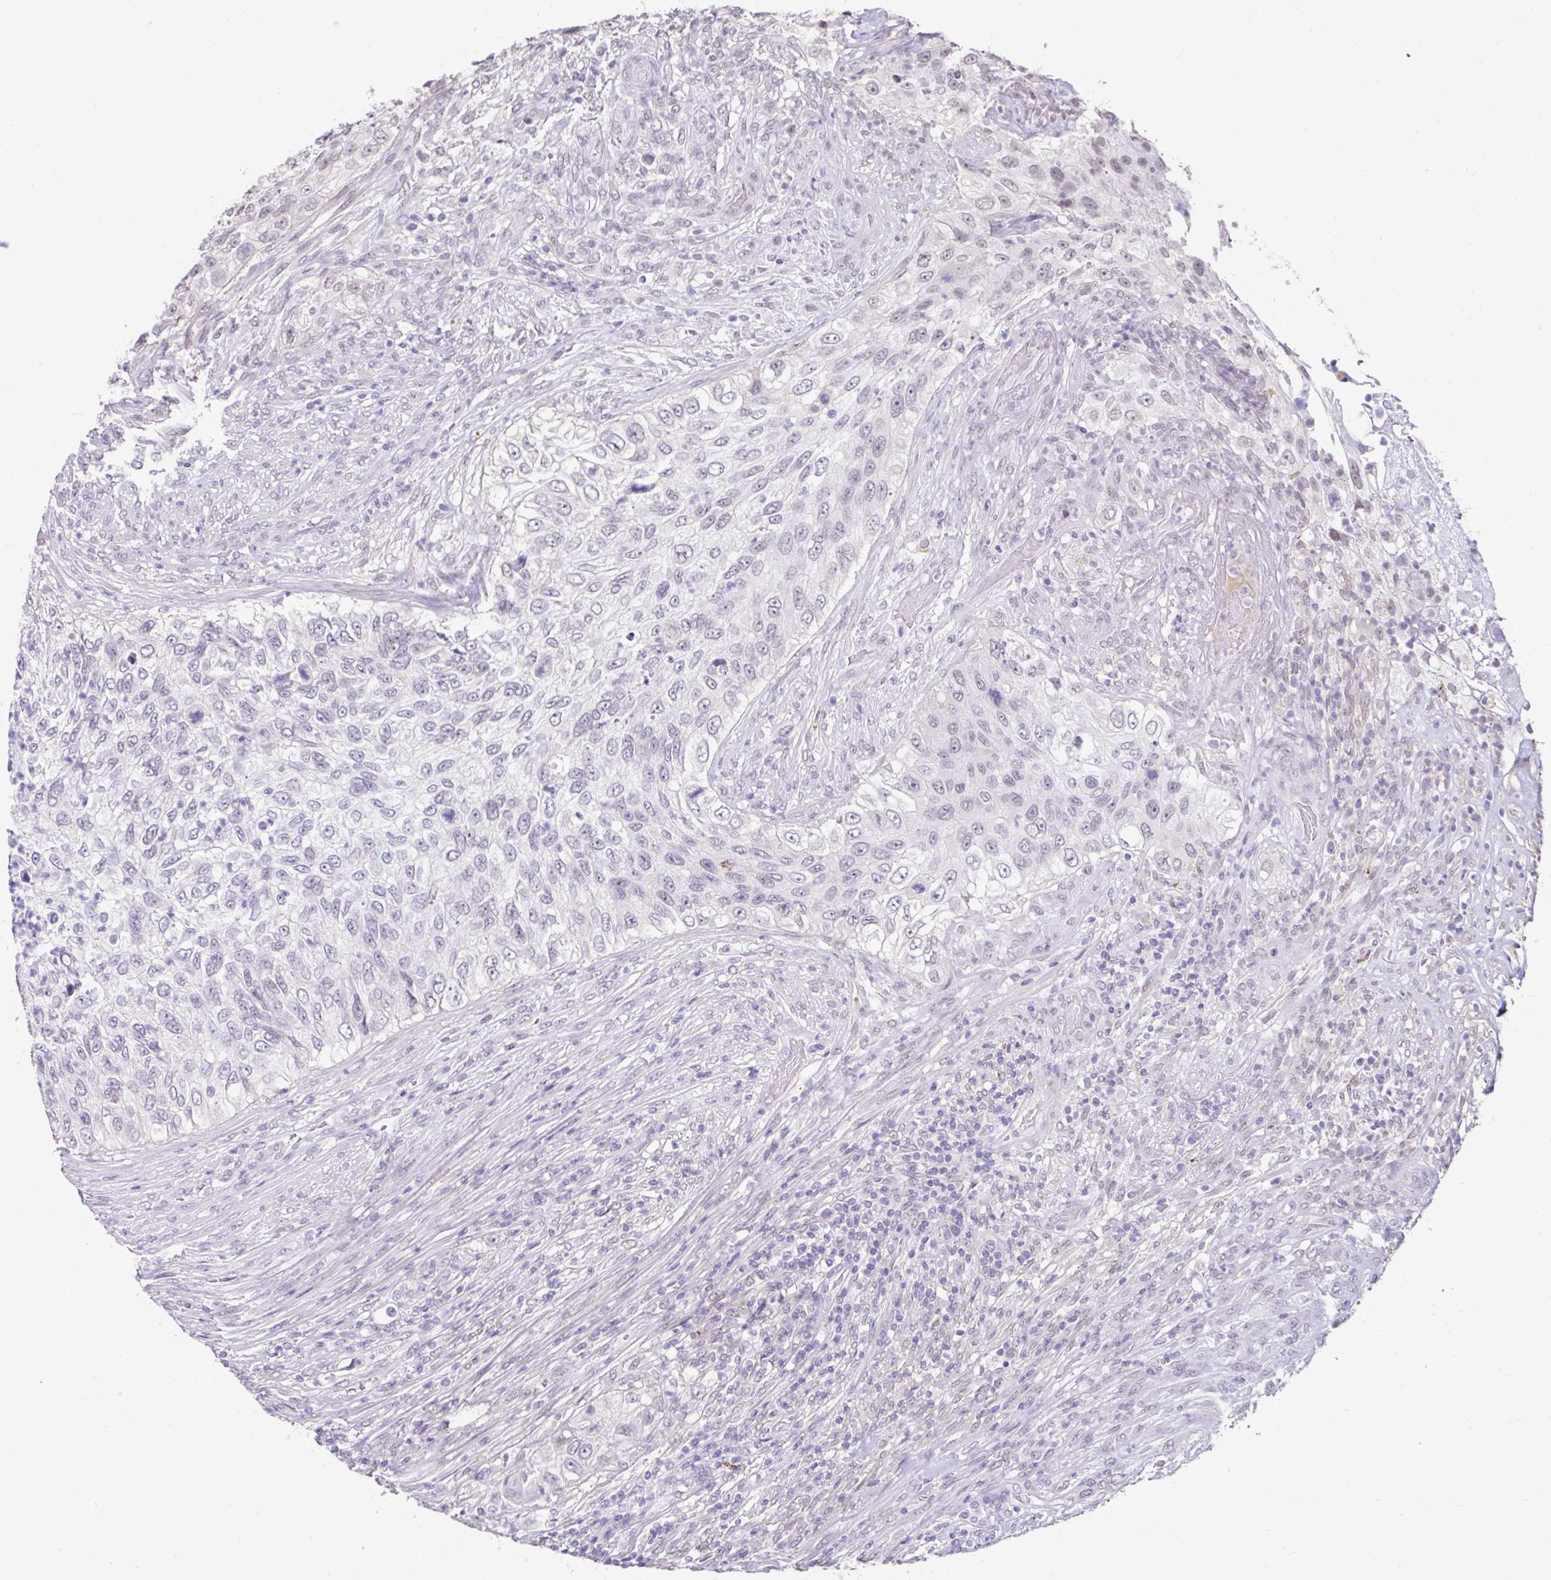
{"staining": {"intensity": "negative", "quantity": "none", "location": "none"}, "tissue": "urothelial cancer", "cell_type": "Tumor cells", "image_type": "cancer", "snomed": [{"axis": "morphology", "description": "Urothelial carcinoma, High grade"}, {"axis": "topography", "description": "Urinary bladder"}], "caption": "This is an IHC histopathology image of human urothelial cancer. There is no staining in tumor cells.", "gene": "DCAF17", "patient": {"sex": "female", "age": 60}}